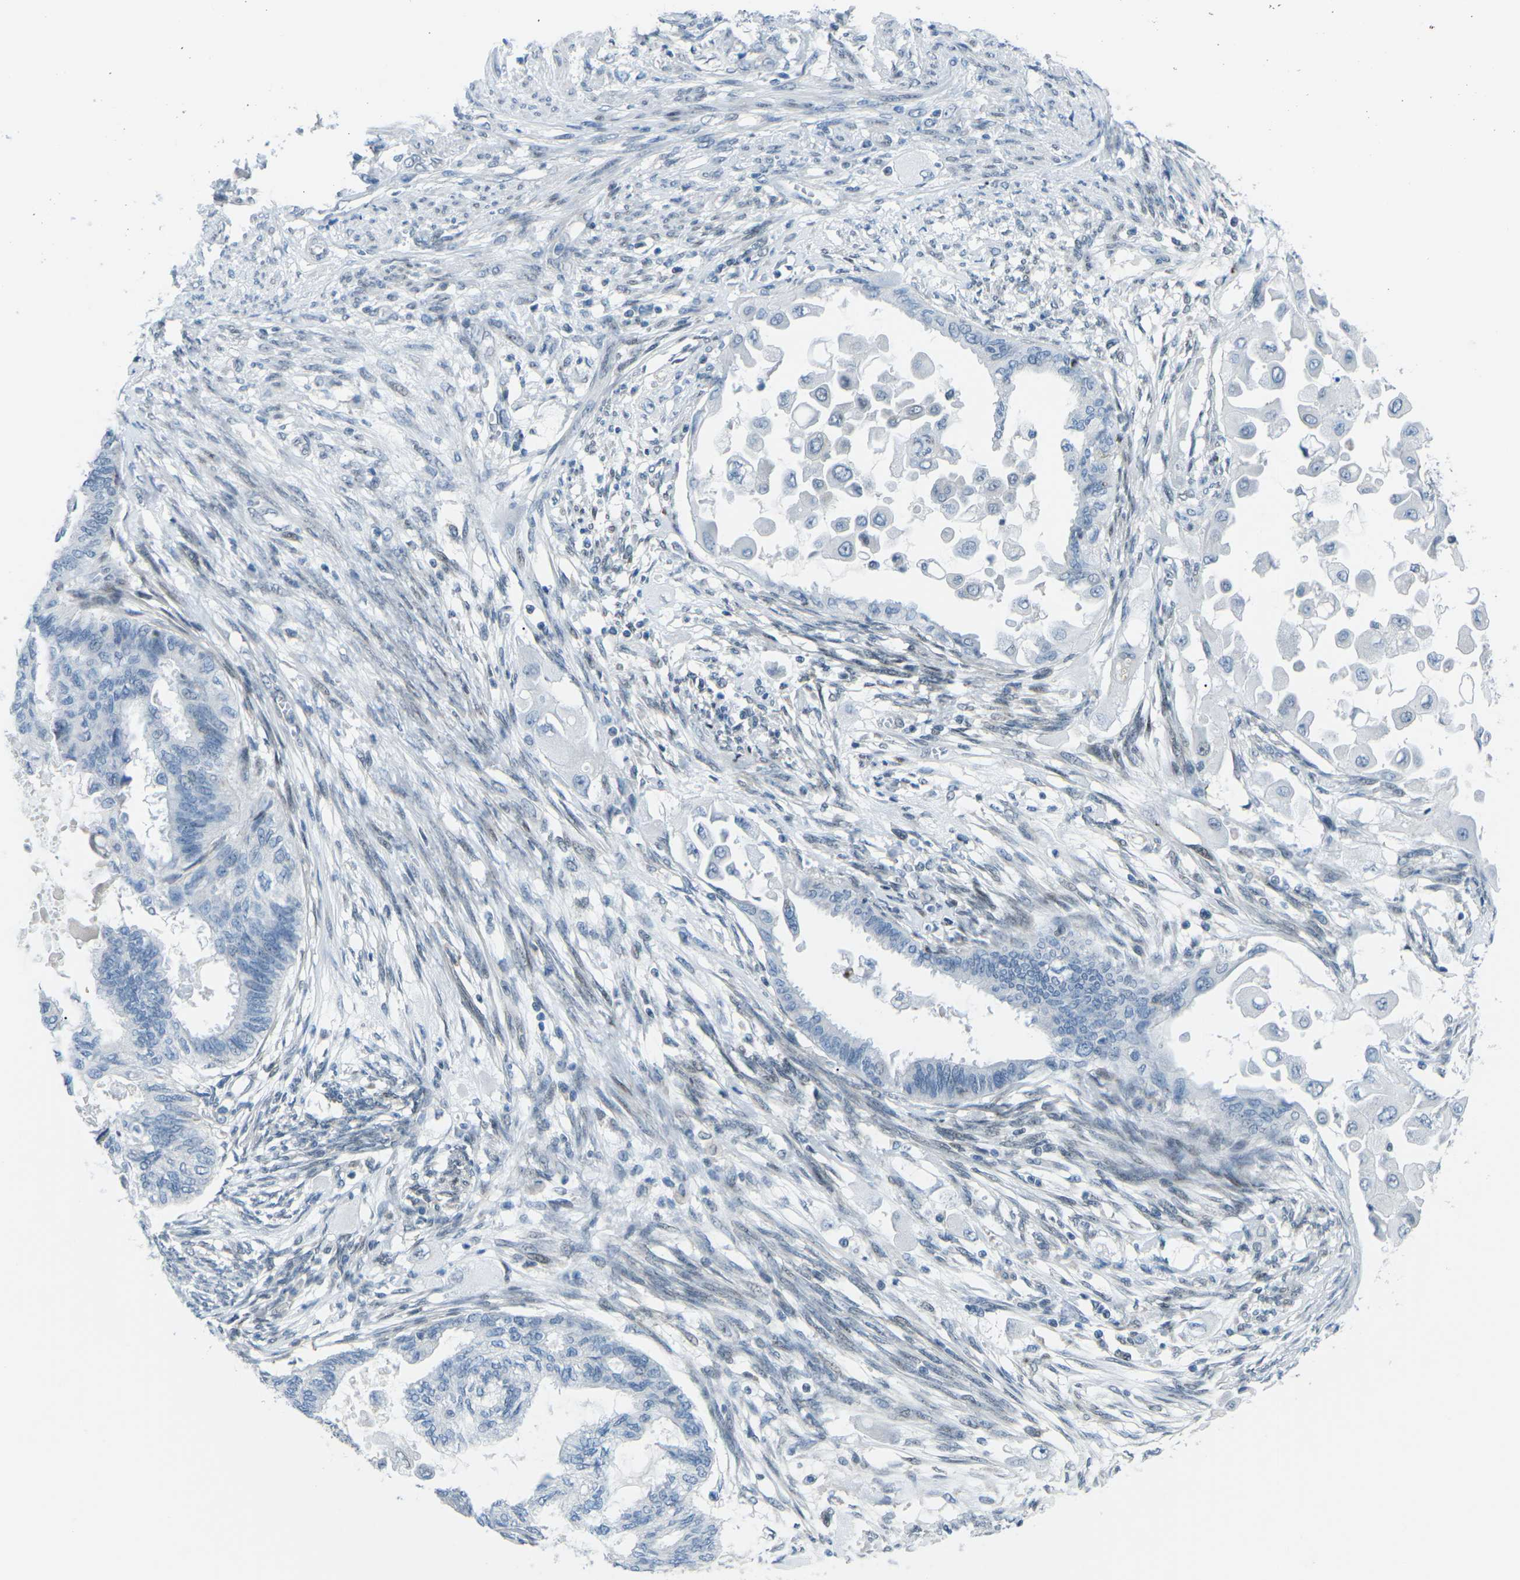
{"staining": {"intensity": "negative", "quantity": "none", "location": "none"}, "tissue": "cervical cancer", "cell_type": "Tumor cells", "image_type": "cancer", "snomed": [{"axis": "morphology", "description": "Normal tissue, NOS"}, {"axis": "morphology", "description": "Adenocarcinoma, NOS"}, {"axis": "topography", "description": "Cervix"}, {"axis": "topography", "description": "Endometrium"}], "caption": "Tumor cells are negative for brown protein staining in adenocarcinoma (cervical).", "gene": "MBNL1", "patient": {"sex": "female", "age": 86}}